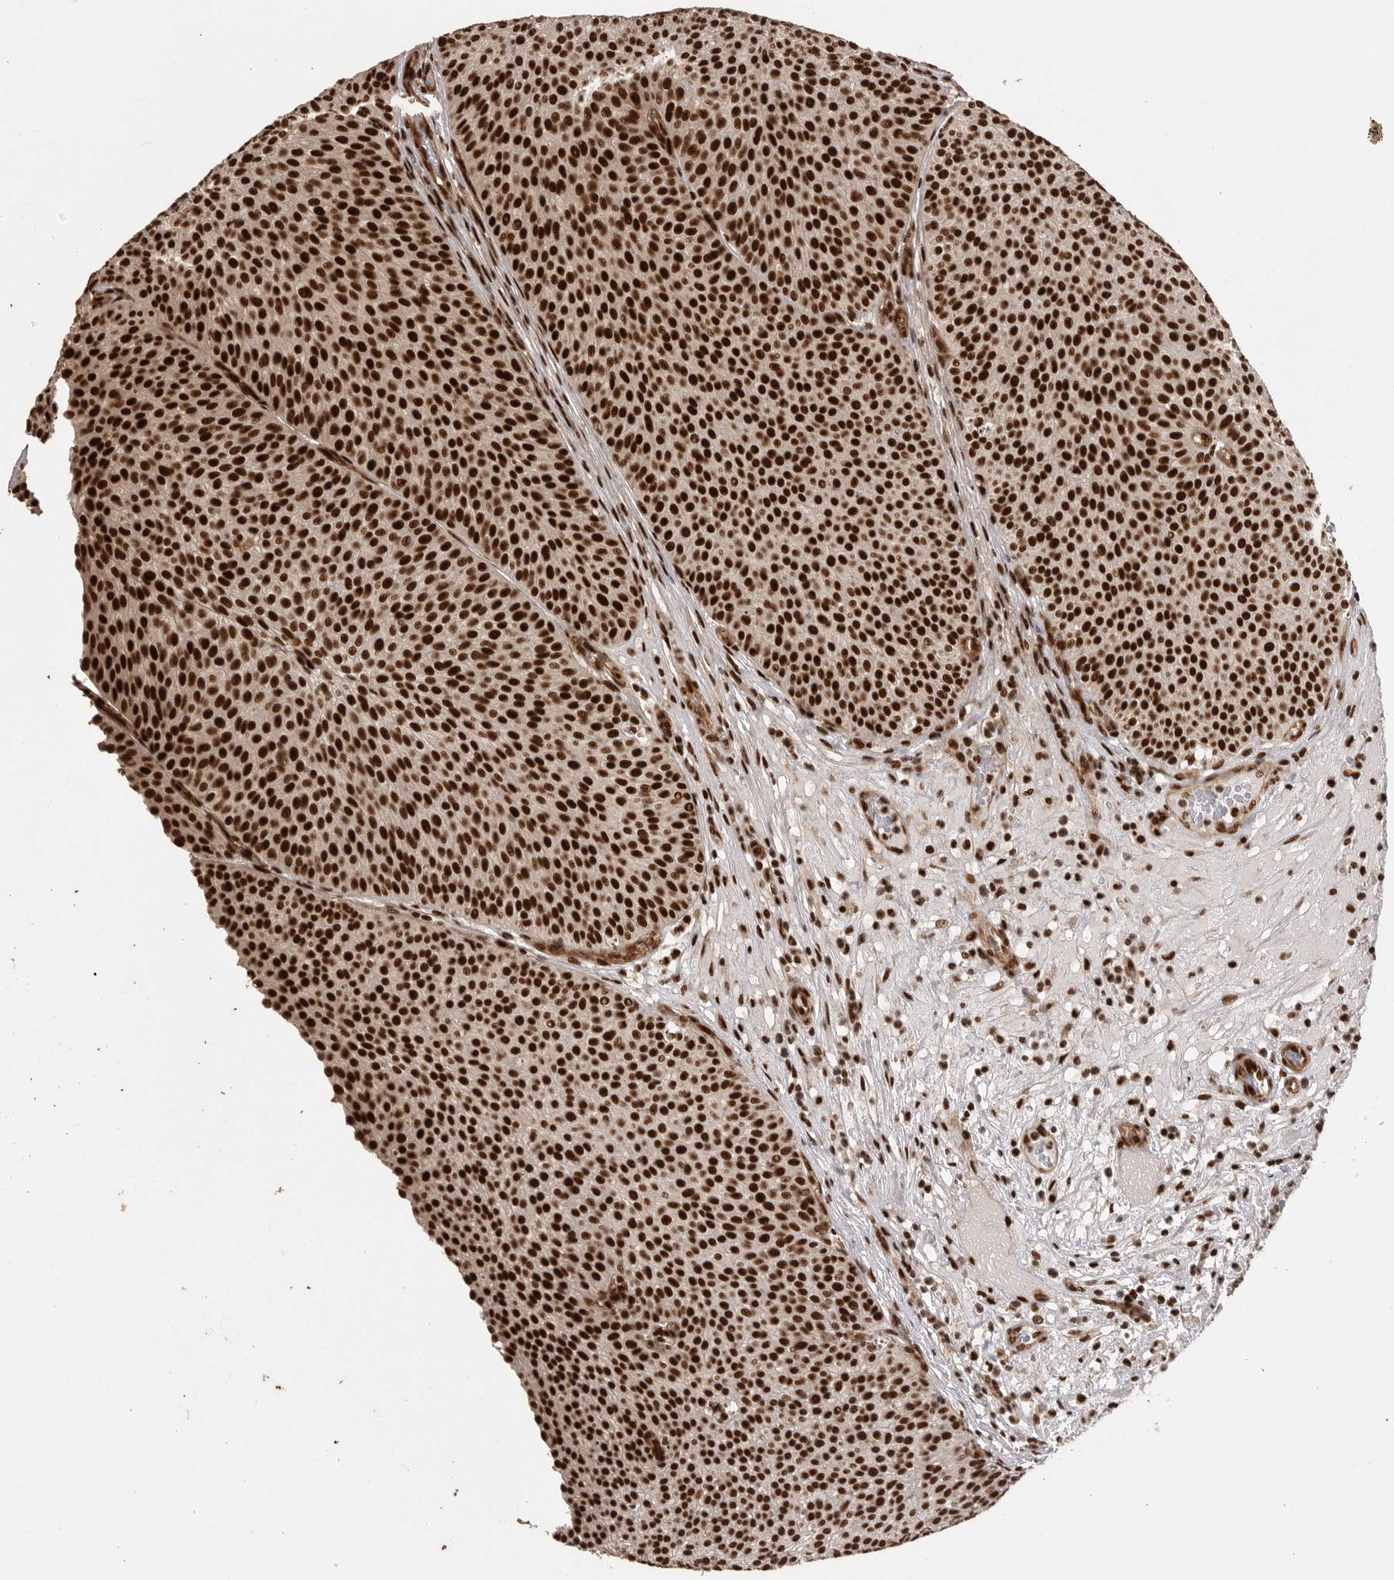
{"staining": {"intensity": "strong", "quantity": ">75%", "location": "nuclear"}, "tissue": "urothelial cancer", "cell_type": "Tumor cells", "image_type": "cancer", "snomed": [{"axis": "morphology", "description": "Normal tissue, NOS"}, {"axis": "morphology", "description": "Urothelial carcinoma, Low grade"}, {"axis": "topography", "description": "Smooth muscle"}, {"axis": "topography", "description": "Urinary bladder"}], "caption": "Immunohistochemistry (IHC) of urothelial cancer exhibits high levels of strong nuclear positivity in about >75% of tumor cells.", "gene": "PPP1R8", "patient": {"sex": "male", "age": 60}}